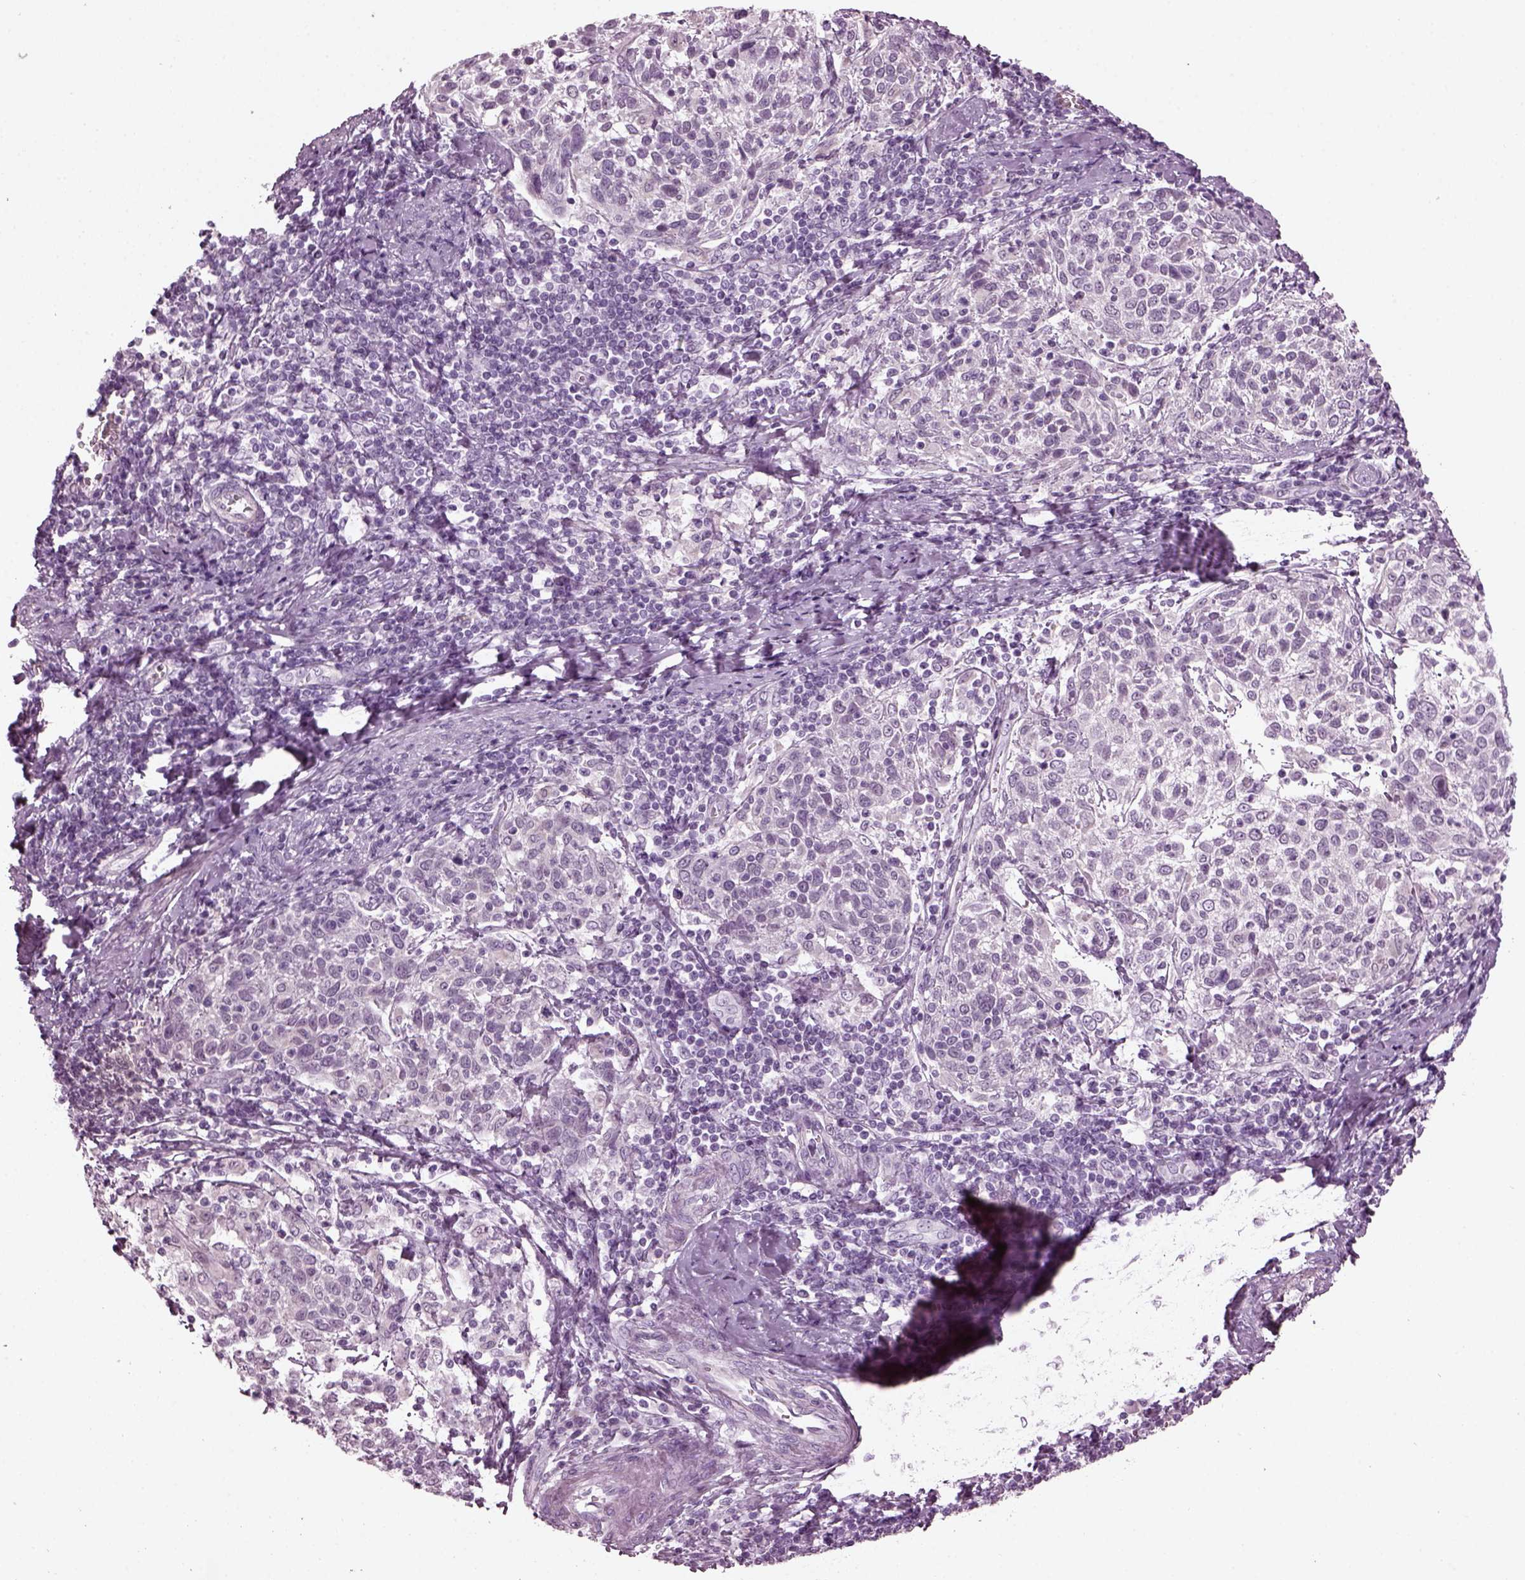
{"staining": {"intensity": "negative", "quantity": "none", "location": "none"}, "tissue": "cervical cancer", "cell_type": "Tumor cells", "image_type": "cancer", "snomed": [{"axis": "morphology", "description": "Squamous cell carcinoma, NOS"}, {"axis": "topography", "description": "Cervix"}], "caption": "High power microscopy histopathology image of an immunohistochemistry (IHC) photomicrograph of cervical squamous cell carcinoma, revealing no significant expression in tumor cells.", "gene": "SLC6A17", "patient": {"sex": "female", "age": 61}}